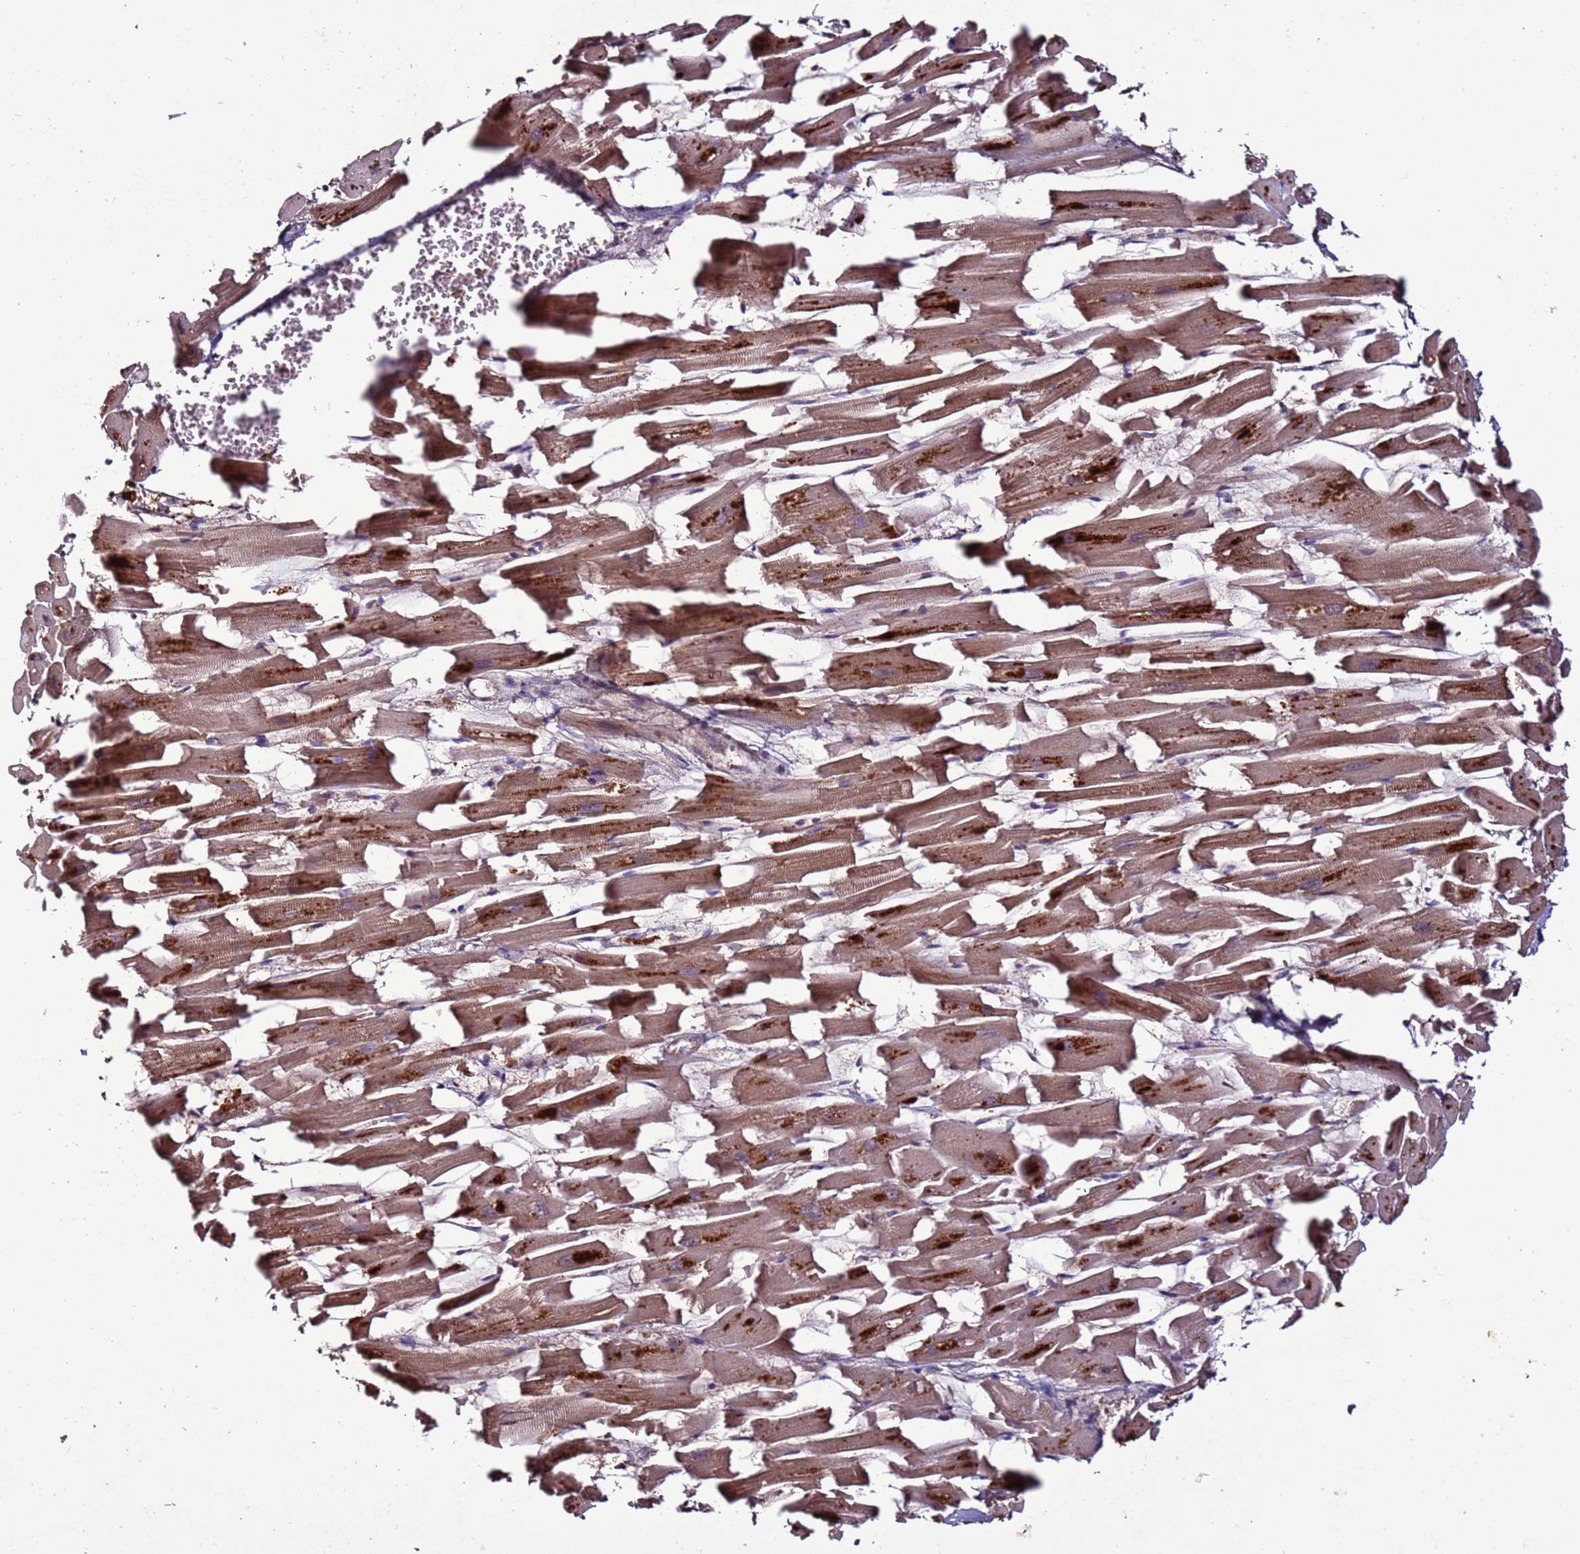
{"staining": {"intensity": "moderate", "quantity": ">75%", "location": "cytoplasmic/membranous"}, "tissue": "heart muscle", "cell_type": "Cardiomyocytes", "image_type": "normal", "snomed": [{"axis": "morphology", "description": "Normal tissue, NOS"}, {"axis": "topography", "description": "Heart"}], "caption": "Brown immunohistochemical staining in normal human heart muscle reveals moderate cytoplasmic/membranous positivity in about >75% of cardiomyocytes. Using DAB (3,3'-diaminobenzidine) (brown) and hematoxylin (blue) stains, captured at high magnification using brightfield microscopy.", "gene": "RPS15A", "patient": {"sex": "female", "age": 64}}